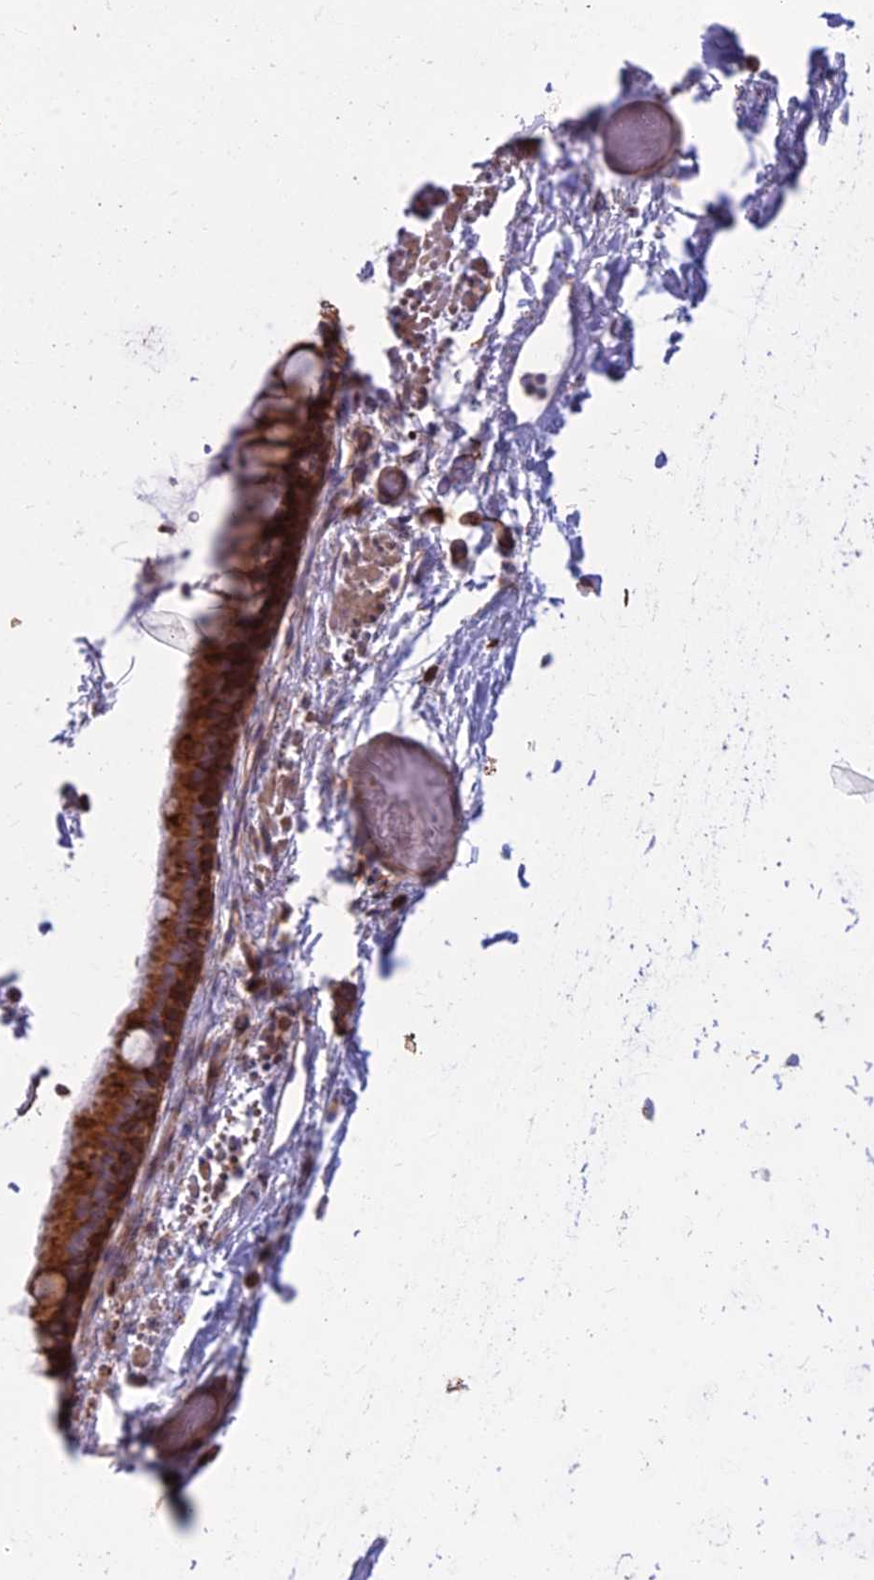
{"staining": {"intensity": "strong", "quantity": ">75%", "location": "cytoplasmic/membranous"}, "tissue": "bronchus", "cell_type": "Respiratory epithelial cells", "image_type": "normal", "snomed": [{"axis": "morphology", "description": "Normal tissue, NOS"}, {"axis": "topography", "description": "Cartilage tissue"}], "caption": "Immunohistochemistry of unremarkable bronchus reveals high levels of strong cytoplasmic/membranous expression in about >75% of respiratory epithelial cells.", "gene": "RPL17", "patient": {"sex": "male", "age": 63}}